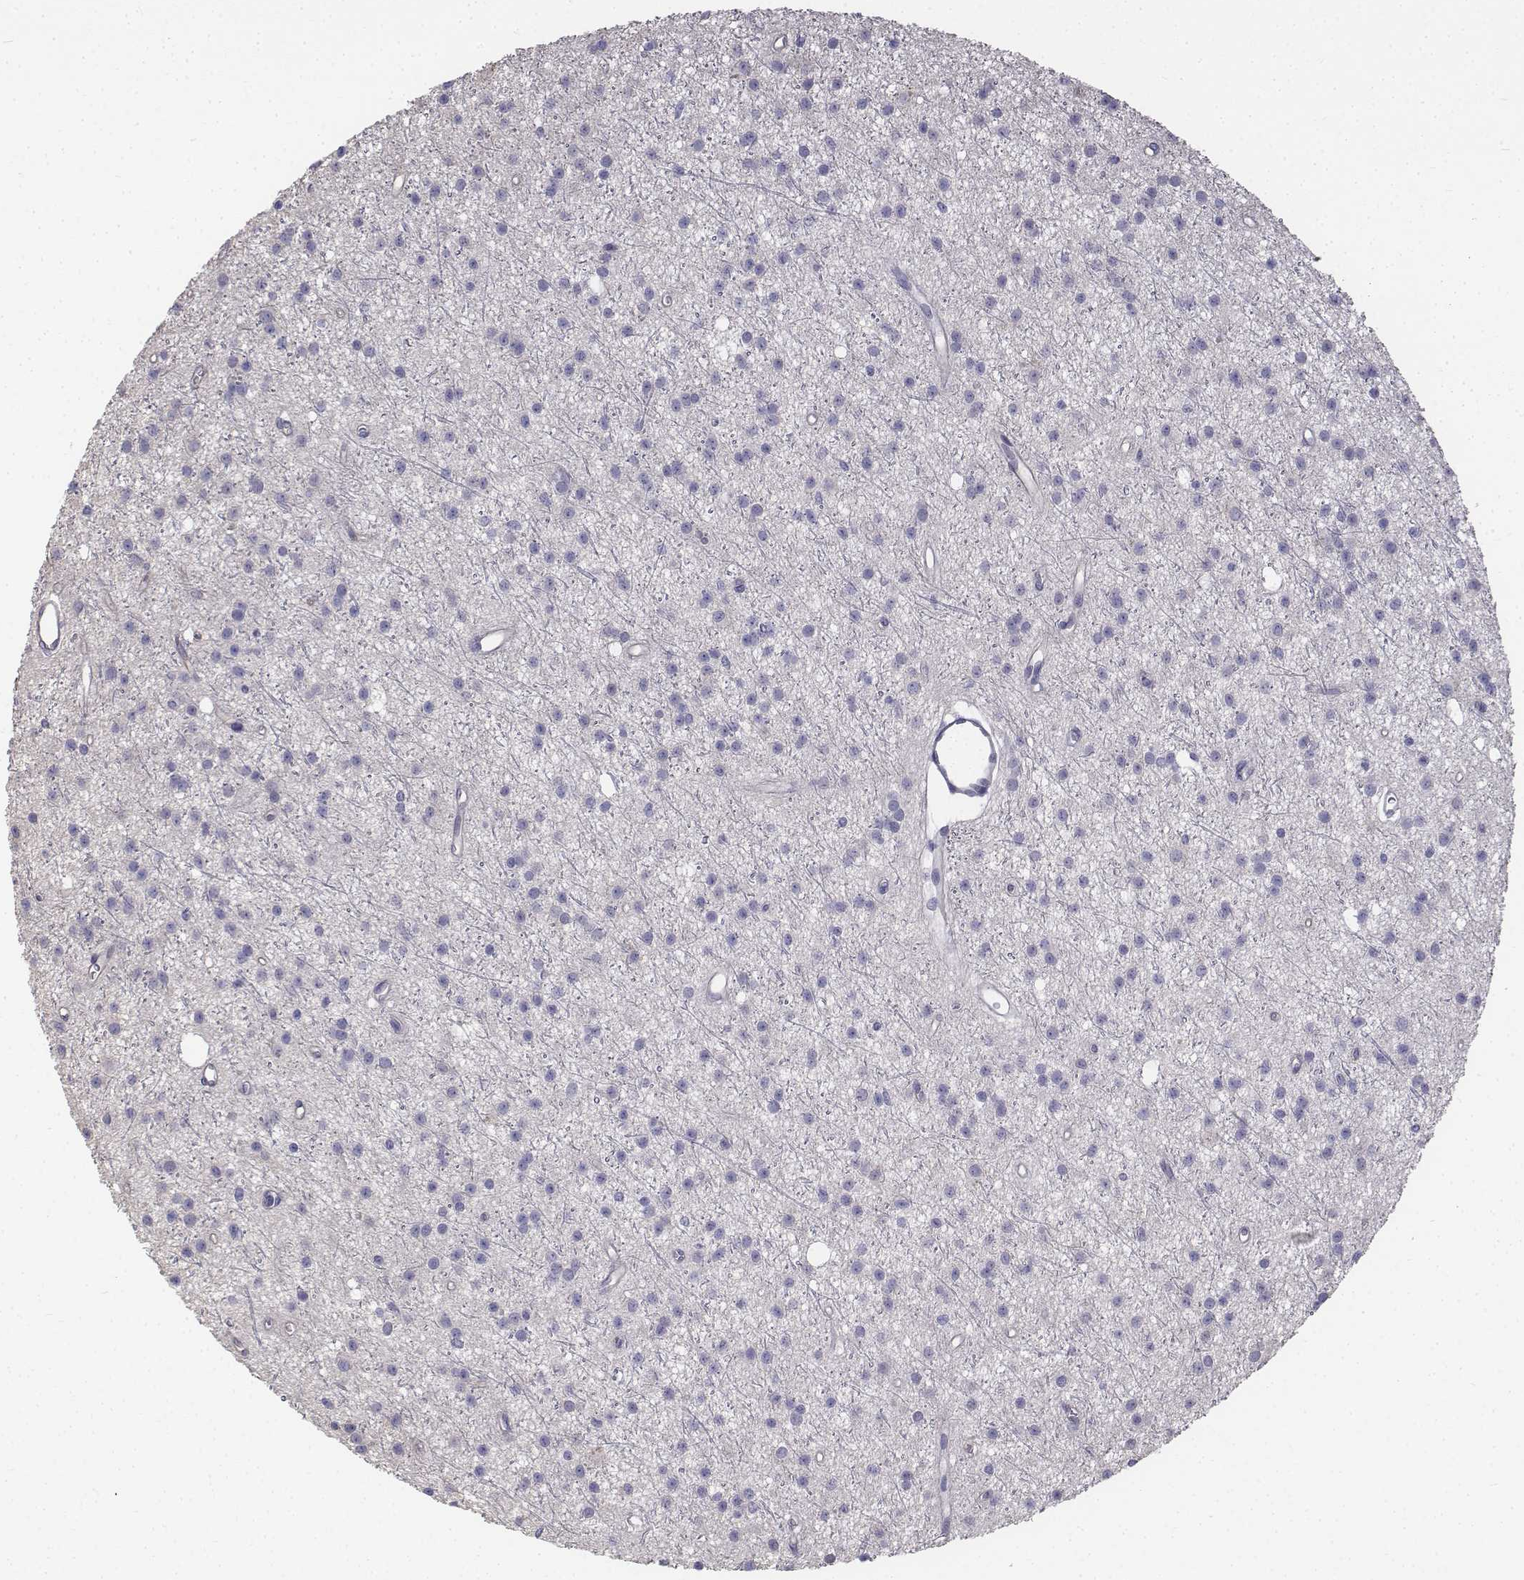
{"staining": {"intensity": "negative", "quantity": "none", "location": "none"}, "tissue": "glioma", "cell_type": "Tumor cells", "image_type": "cancer", "snomed": [{"axis": "morphology", "description": "Glioma, malignant, Low grade"}, {"axis": "topography", "description": "Brain"}], "caption": "IHC photomicrograph of human glioma stained for a protein (brown), which demonstrates no expression in tumor cells.", "gene": "LGSN", "patient": {"sex": "male", "age": 27}}